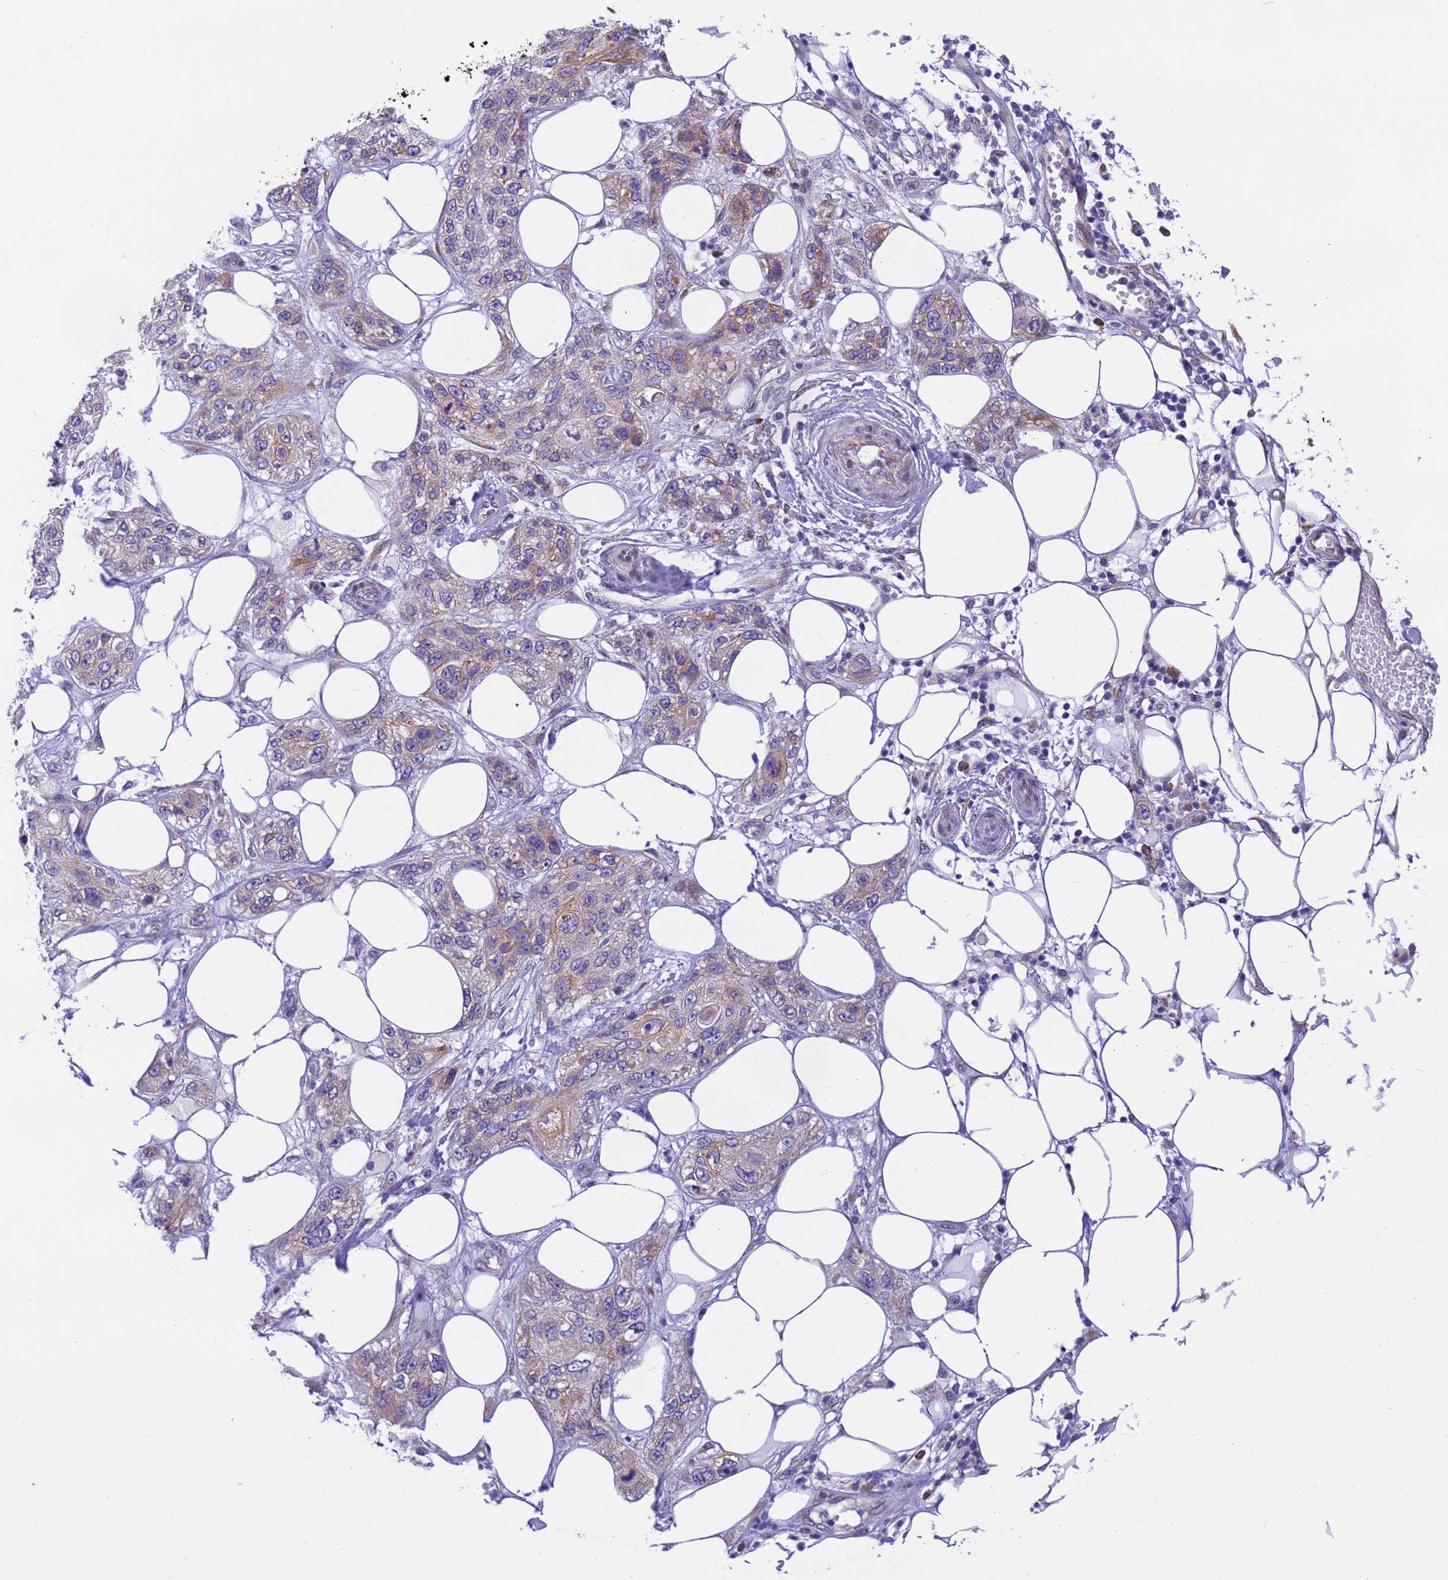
{"staining": {"intensity": "weak", "quantity": "25%-75%", "location": "cytoplasmic/membranous"}, "tissue": "skin cancer", "cell_type": "Tumor cells", "image_type": "cancer", "snomed": [{"axis": "morphology", "description": "Normal tissue, NOS"}, {"axis": "morphology", "description": "Squamous cell carcinoma, NOS"}, {"axis": "topography", "description": "Skin"}], "caption": "IHC image of skin squamous cell carcinoma stained for a protein (brown), which displays low levels of weak cytoplasmic/membranous staining in approximately 25%-75% of tumor cells.", "gene": "RHBDD3", "patient": {"sex": "male", "age": 72}}